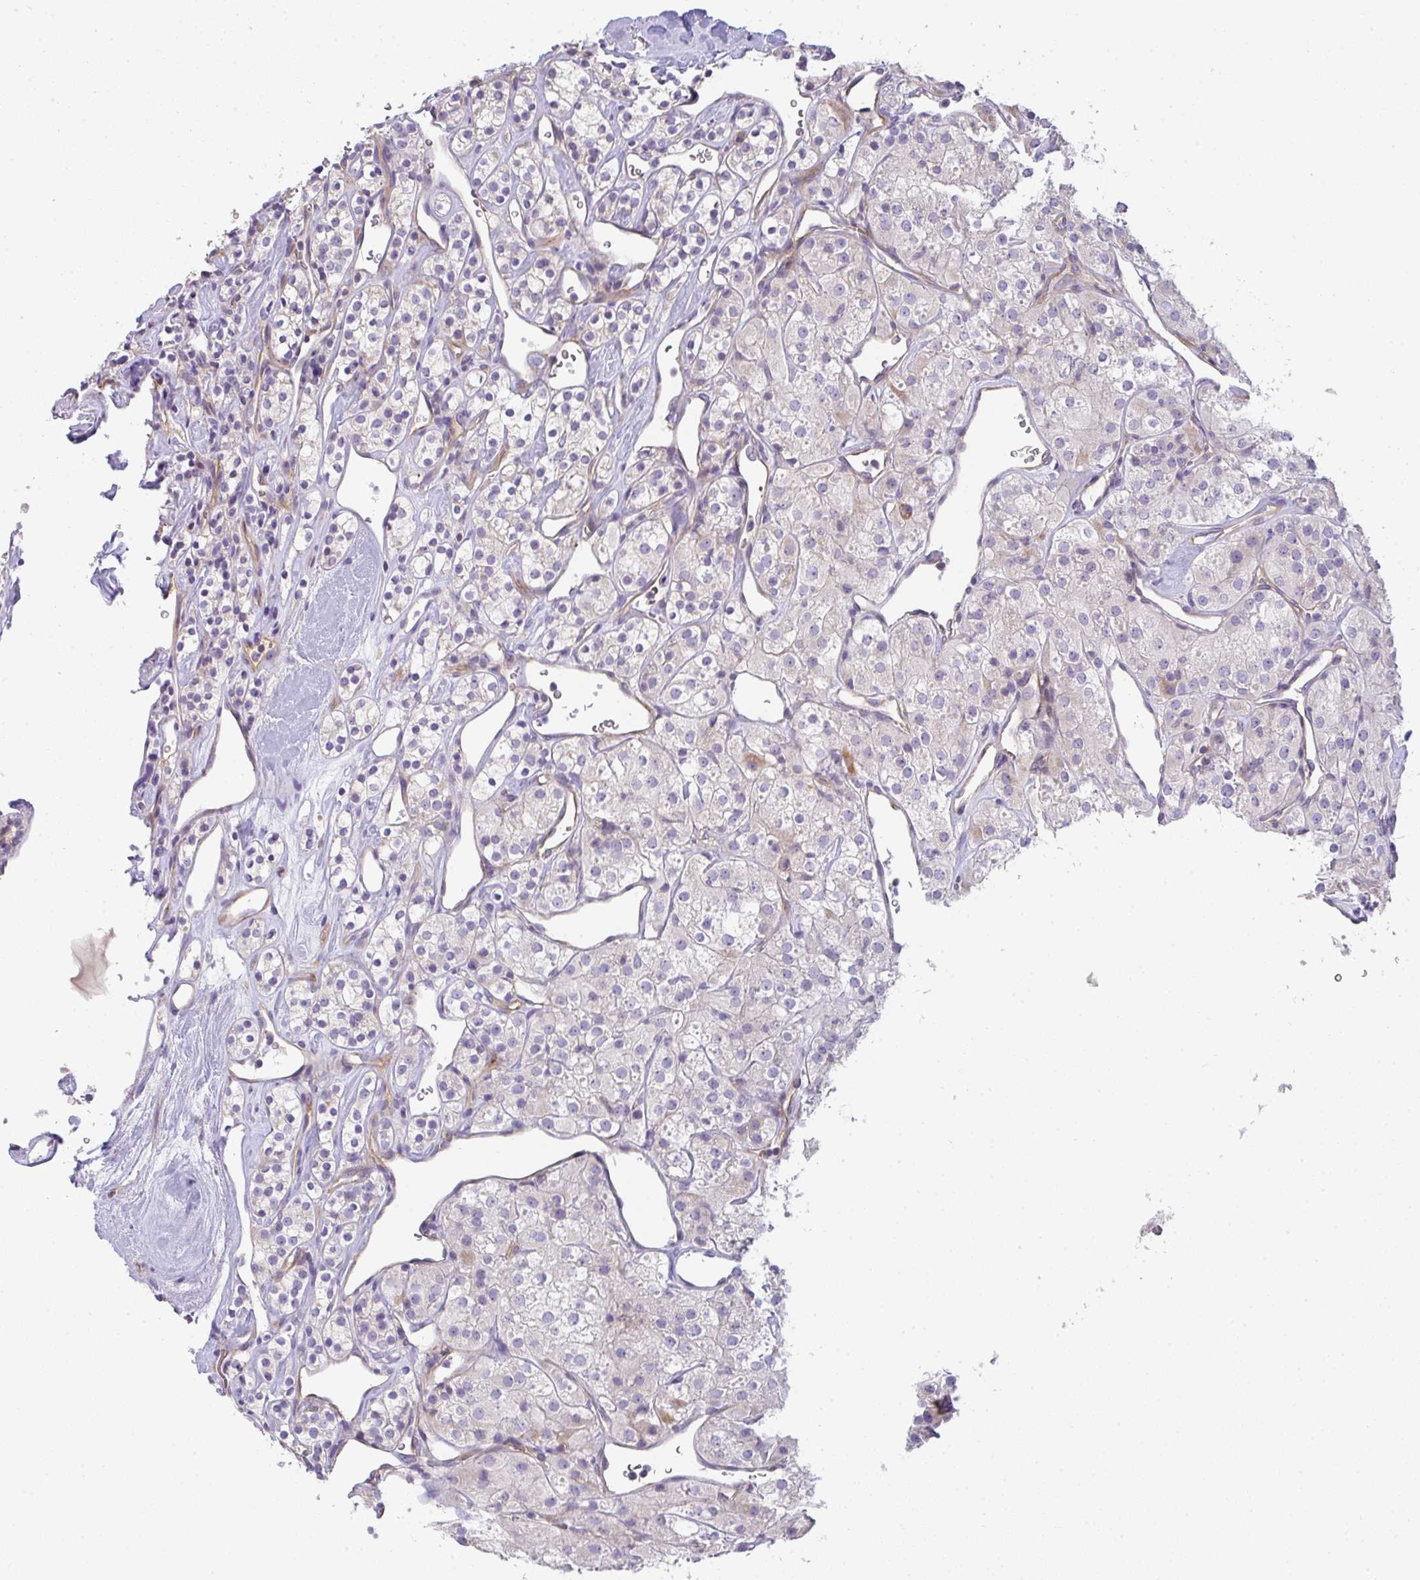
{"staining": {"intensity": "weak", "quantity": "<25%", "location": "cytoplasmic/membranous"}, "tissue": "renal cancer", "cell_type": "Tumor cells", "image_type": "cancer", "snomed": [{"axis": "morphology", "description": "Adenocarcinoma, NOS"}, {"axis": "topography", "description": "Kidney"}], "caption": "The IHC histopathology image has no significant positivity in tumor cells of adenocarcinoma (renal) tissue.", "gene": "FILIP1", "patient": {"sex": "male", "age": 77}}